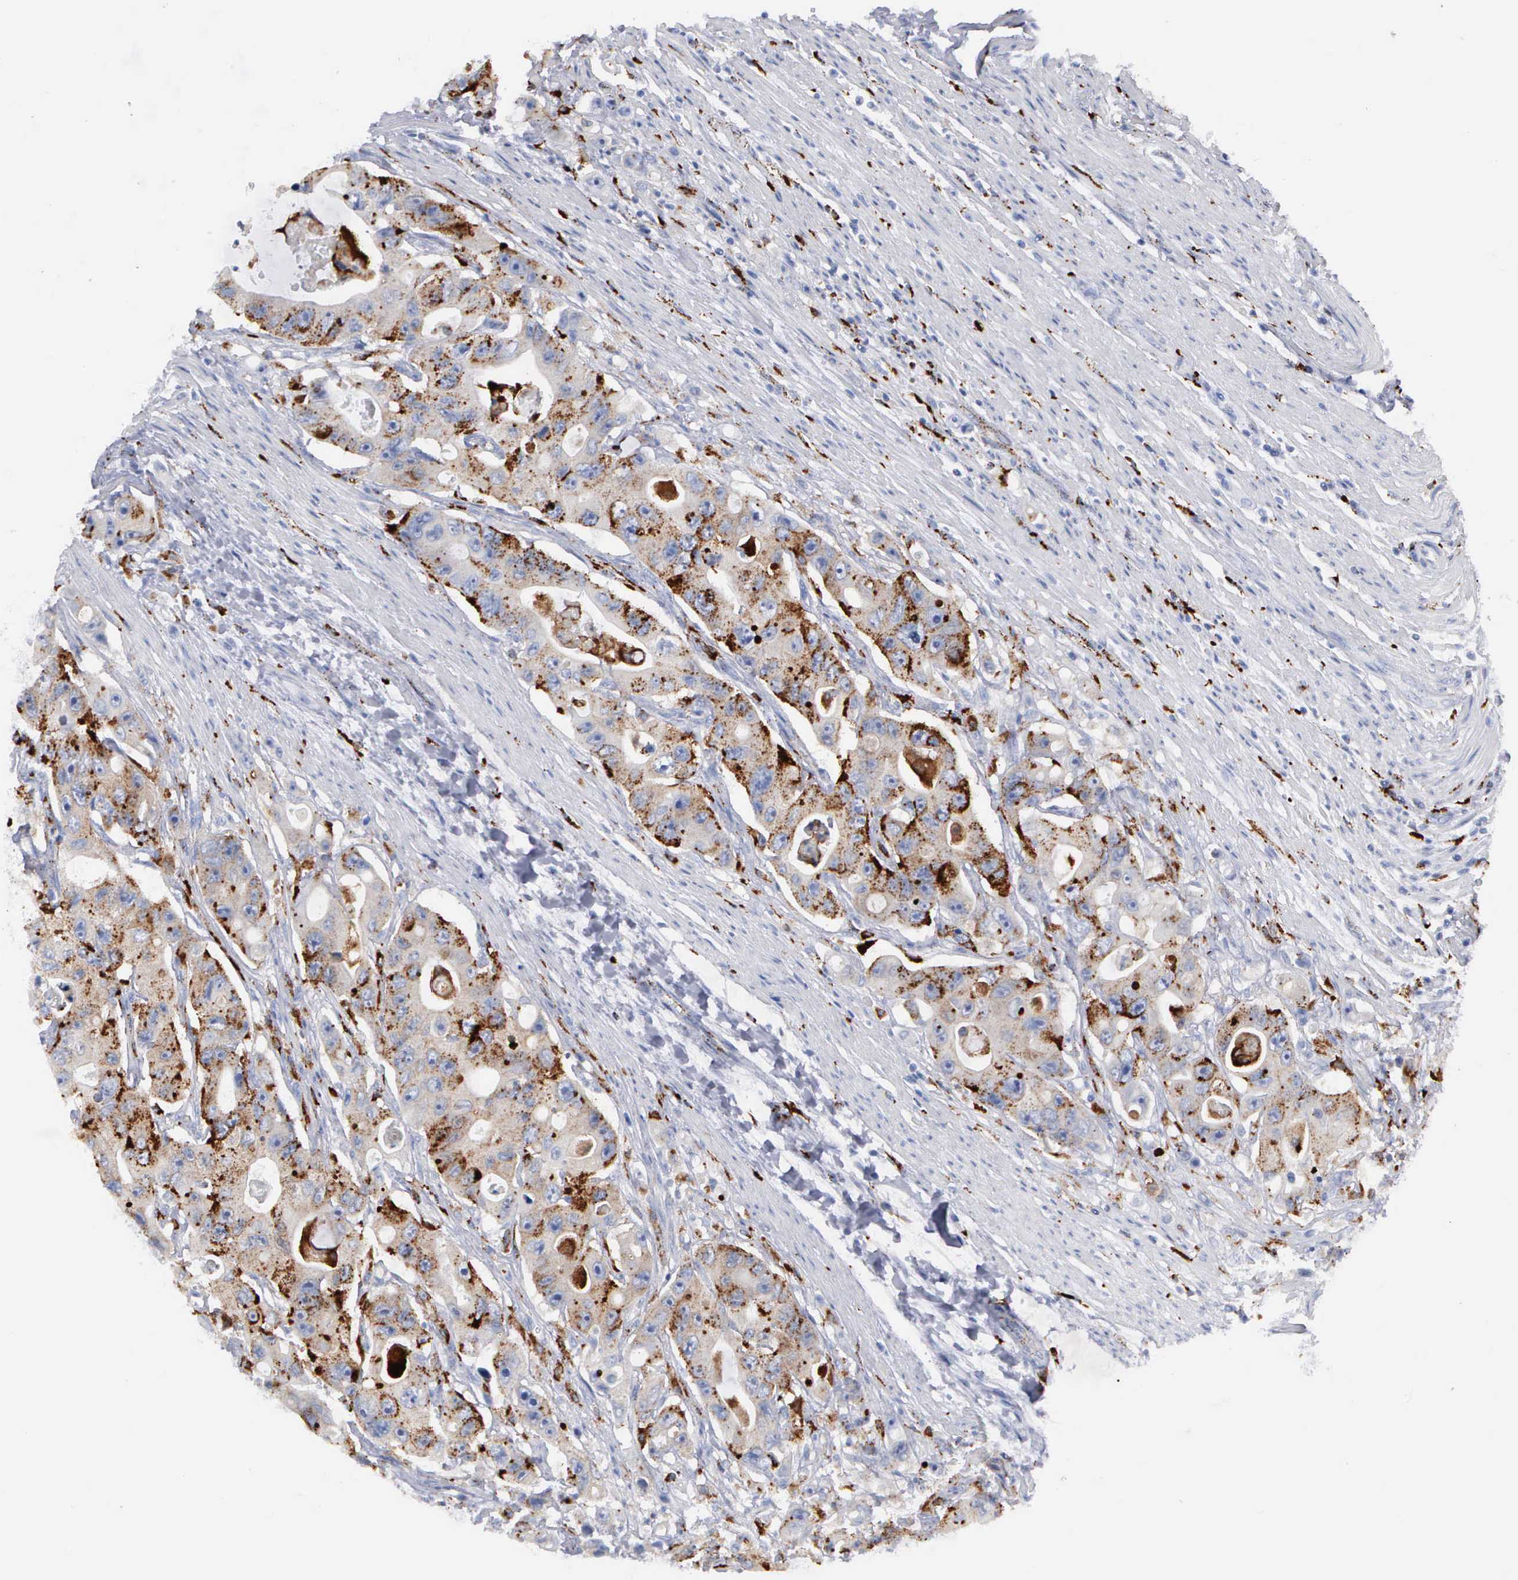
{"staining": {"intensity": "moderate", "quantity": ">75%", "location": "cytoplasmic/membranous"}, "tissue": "colorectal cancer", "cell_type": "Tumor cells", "image_type": "cancer", "snomed": [{"axis": "morphology", "description": "Adenocarcinoma, NOS"}, {"axis": "topography", "description": "Colon"}], "caption": "Immunohistochemistry (IHC) (DAB (3,3'-diaminobenzidine)) staining of adenocarcinoma (colorectal) demonstrates moderate cytoplasmic/membranous protein positivity in about >75% of tumor cells. (IHC, brightfield microscopy, high magnification).", "gene": "CTSH", "patient": {"sex": "female", "age": 46}}